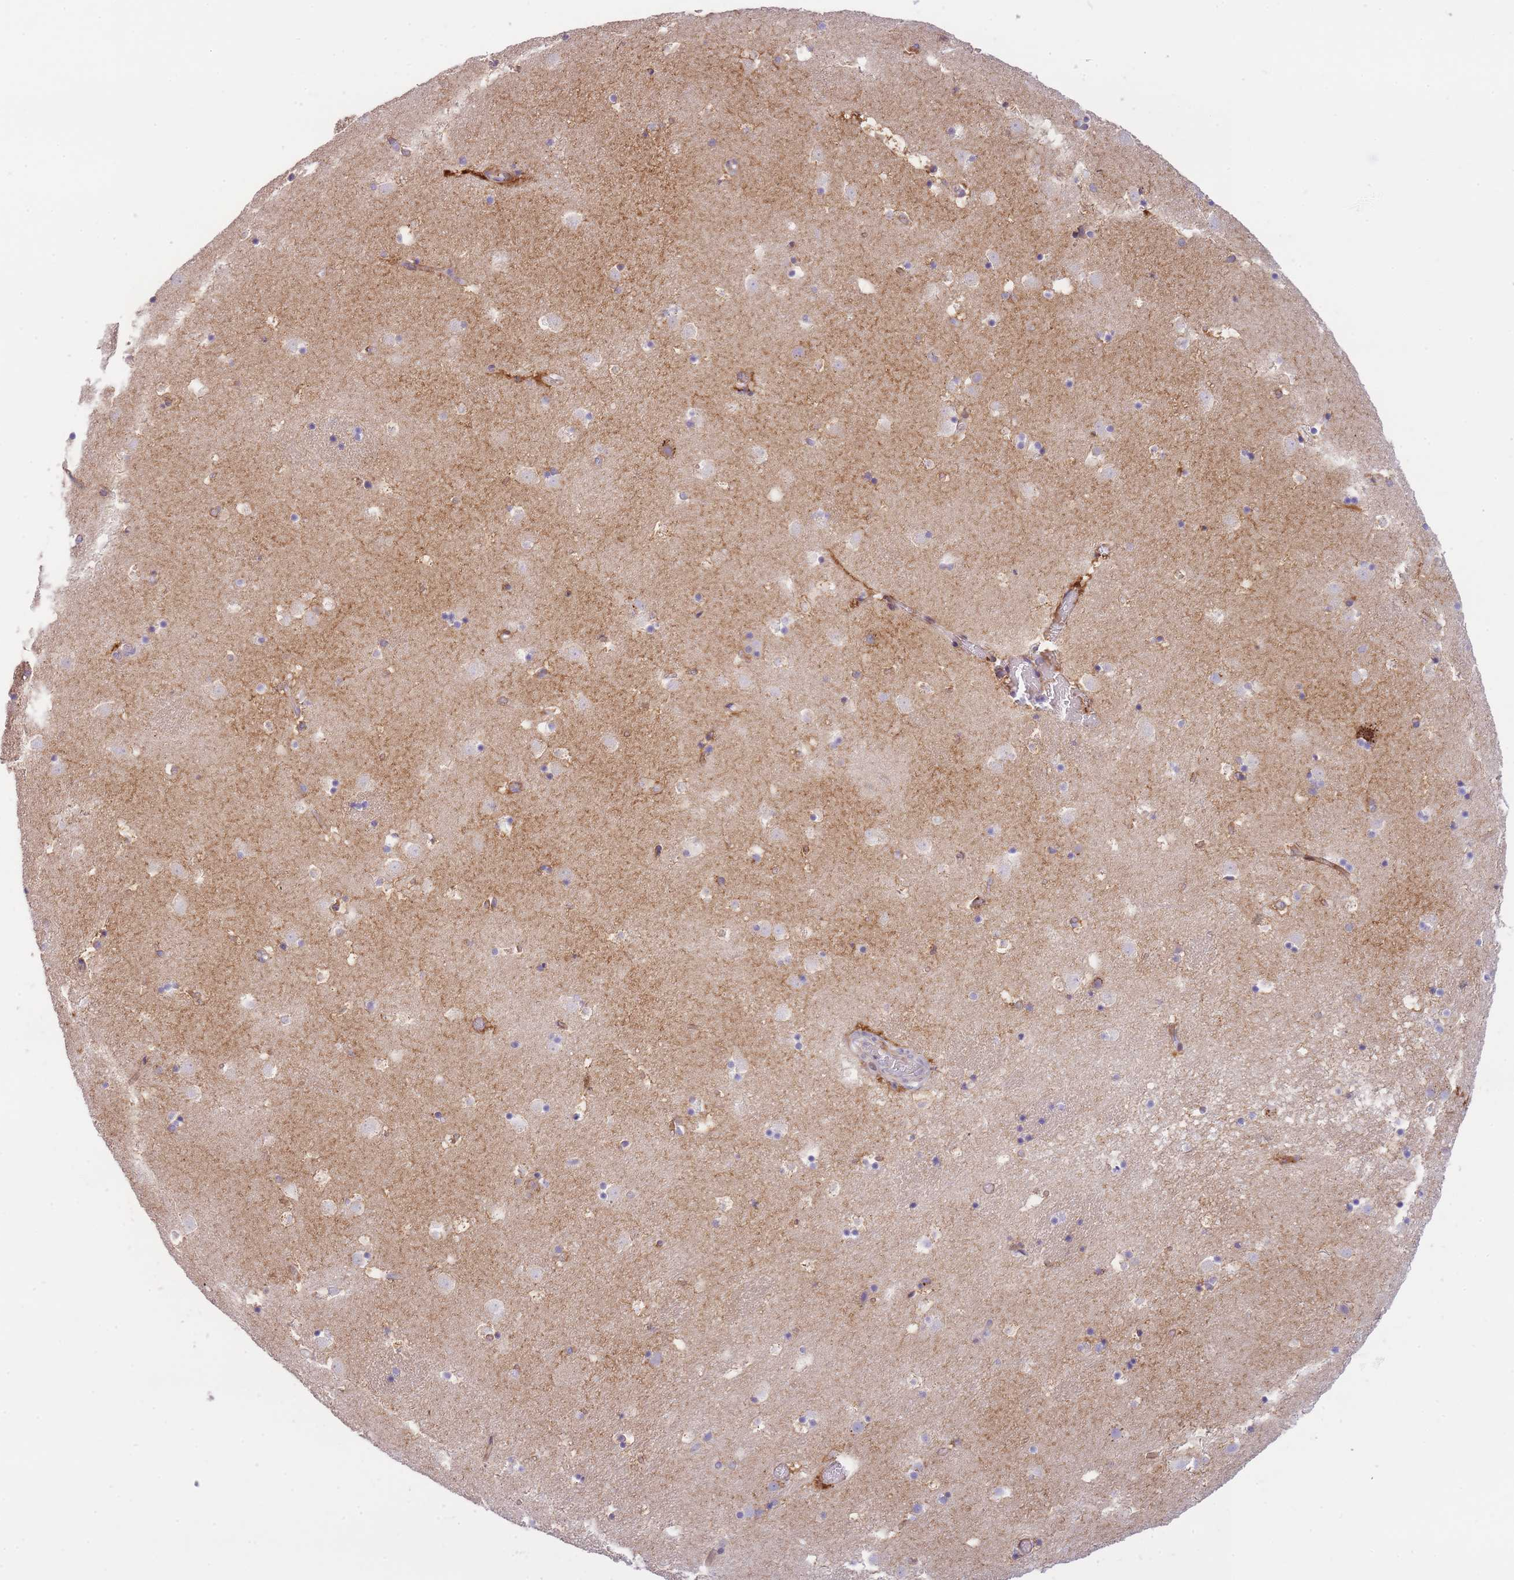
{"staining": {"intensity": "negative", "quantity": "none", "location": "none"}, "tissue": "caudate", "cell_type": "Glial cells", "image_type": "normal", "snomed": [{"axis": "morphology", "description": "Normal tissue, NOS"}, {"axis": "topography", "description": "Lateral ventricle wall"}], "caption": "This is an immunohistochemistry (IHC) image of benign caudate. There is no staining in glial cells.", "gene": "ATP5MC2", "patient": {"sex": "male", "age": 25}}